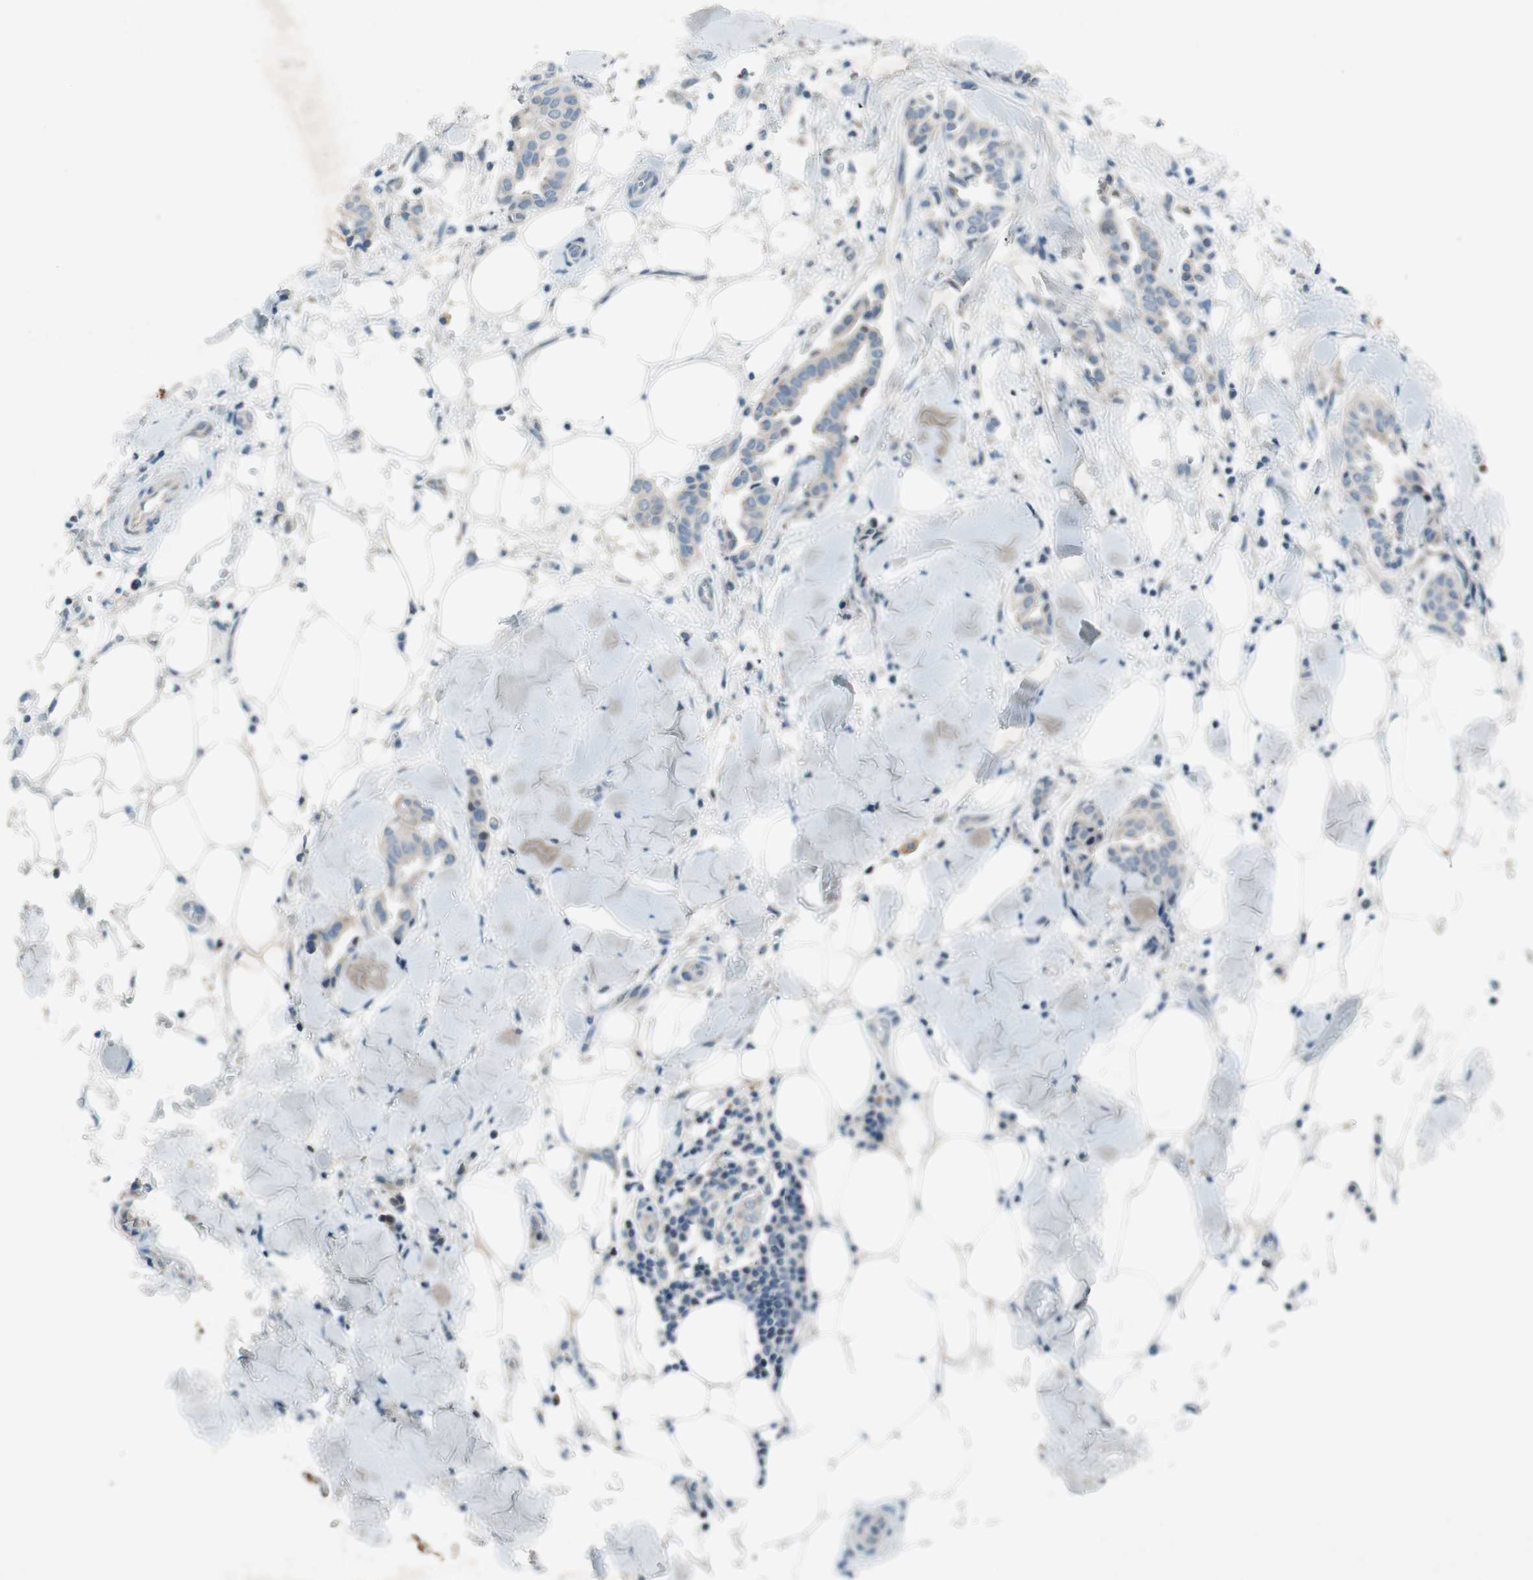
{"staining": {"intensity": "negative", "quantity": "none", "location": "none"}, "tissue": "head and neck cancer", "cell_type": "Tumor cells", "image_type": "cancer", "snomed": [{"axis": "morphology", "description": "Adenocarcinoma, NOS"}, {"axis": "topography", "description": "Salivary gland"}, {"axis": "topography", "description": "Head-Neck"}], "caption": "Immunohistochemistry (IHC) histopathology image of neoplastic tissue: human head and neck cancer (adenocarcinoma) stained with DAB (3,3'-diaminobenzidine) shows no significant protein staining in tumor cells.", "gene": "PRRG4", "patient": {"sex": "female", "age": 59}}